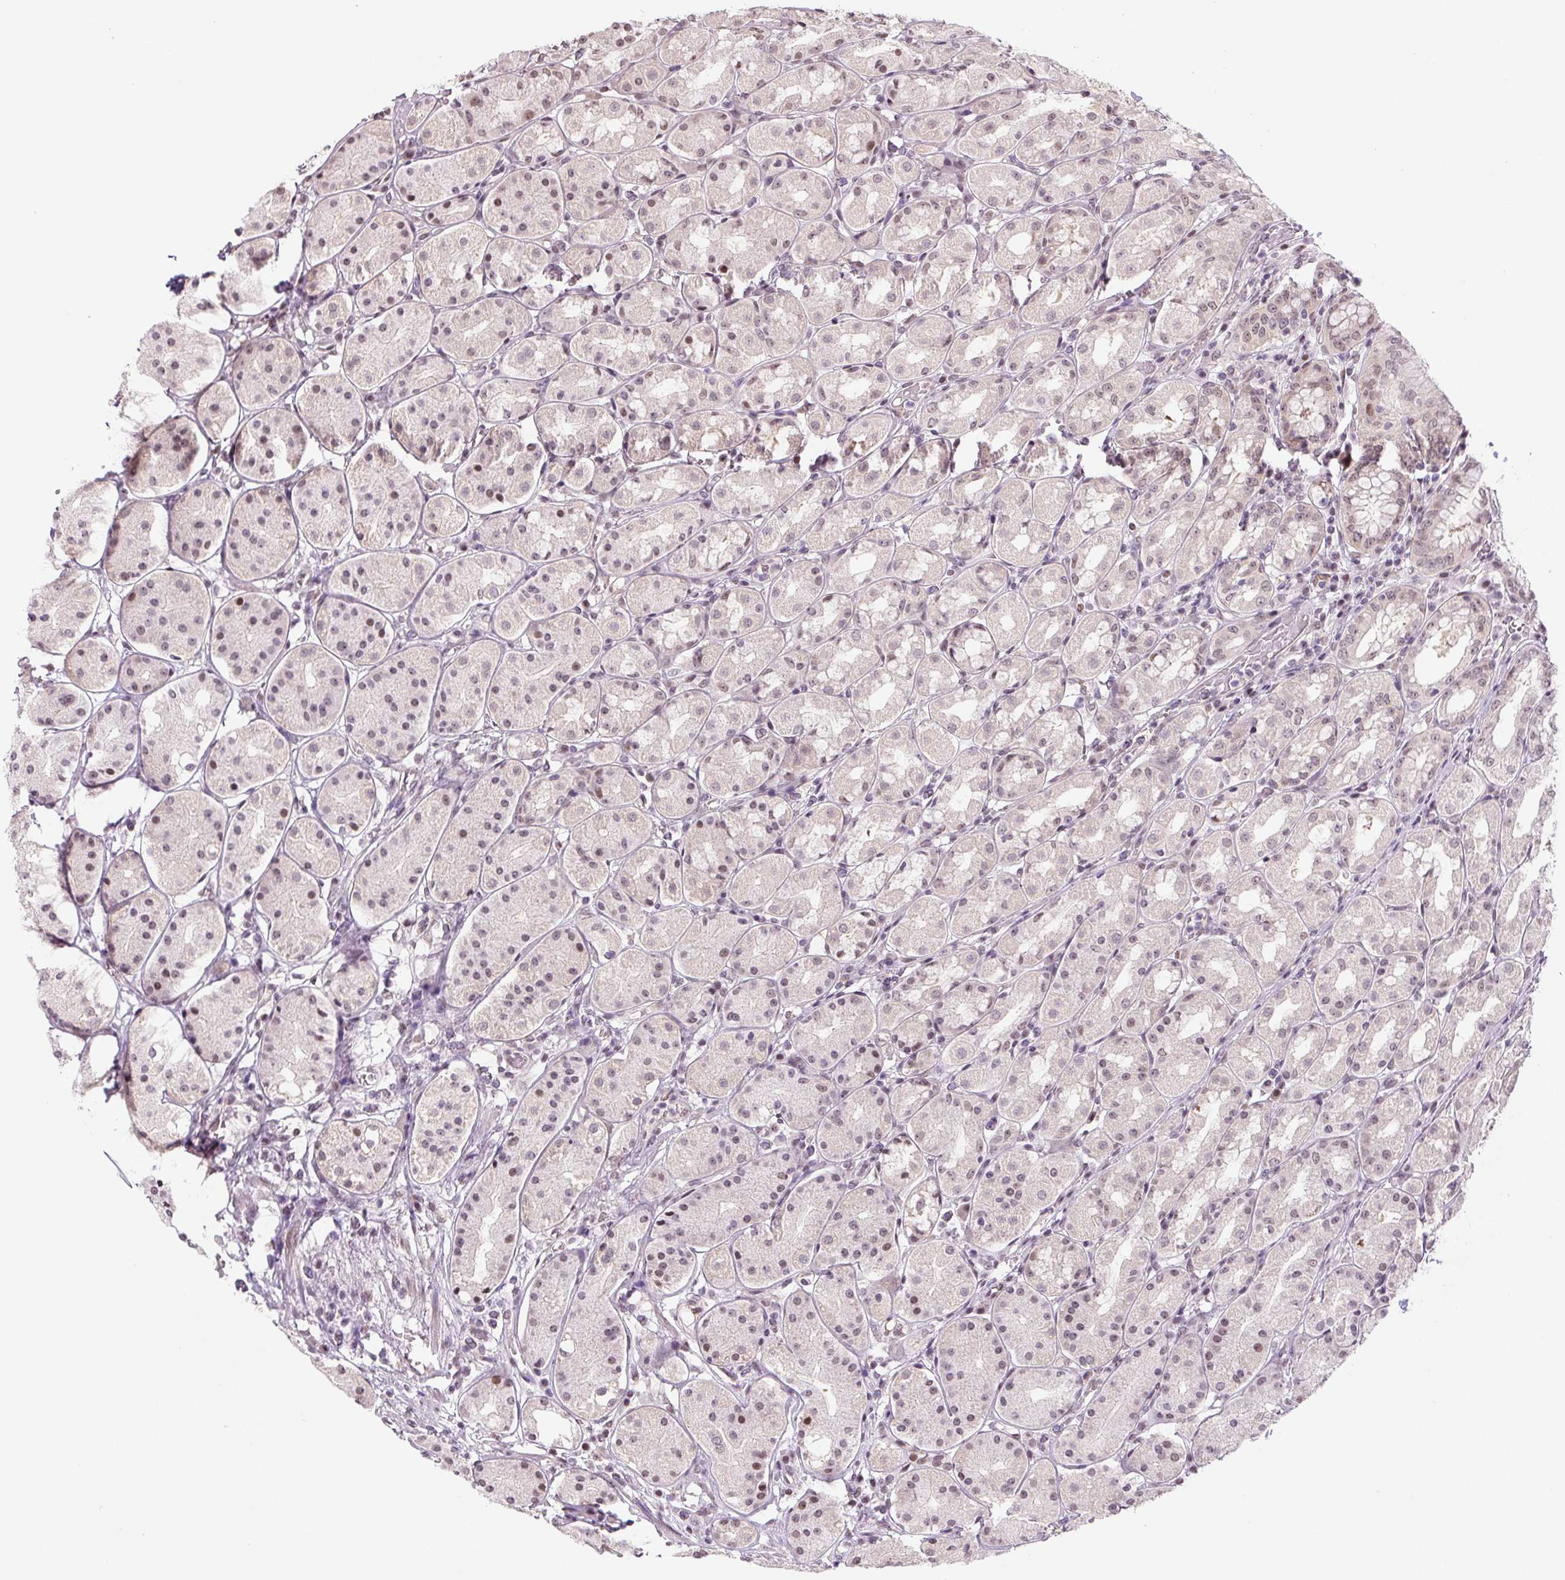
{"staining": {"intensity": "weak", "quantity": "25%-75%", "location": "nuclear"}, "tissue": "stomach", "cell_type": "Glandular cells", "image_type": "normal", "snomed": [{"axis": "morphology", "description": "Normal tissue, NOS"}, {"axis": "topography", "description": "Stomach"}, {"axis": "topography", "description": "Stomach, lower"}], "caption": "Brown immunohistochemical staining in normal stomach exhibits weak nuclear staining in approximately 25%-75% of glandular cells.", "gene": "TCFL5", "patient": {"sex": "female", "age": 56}}